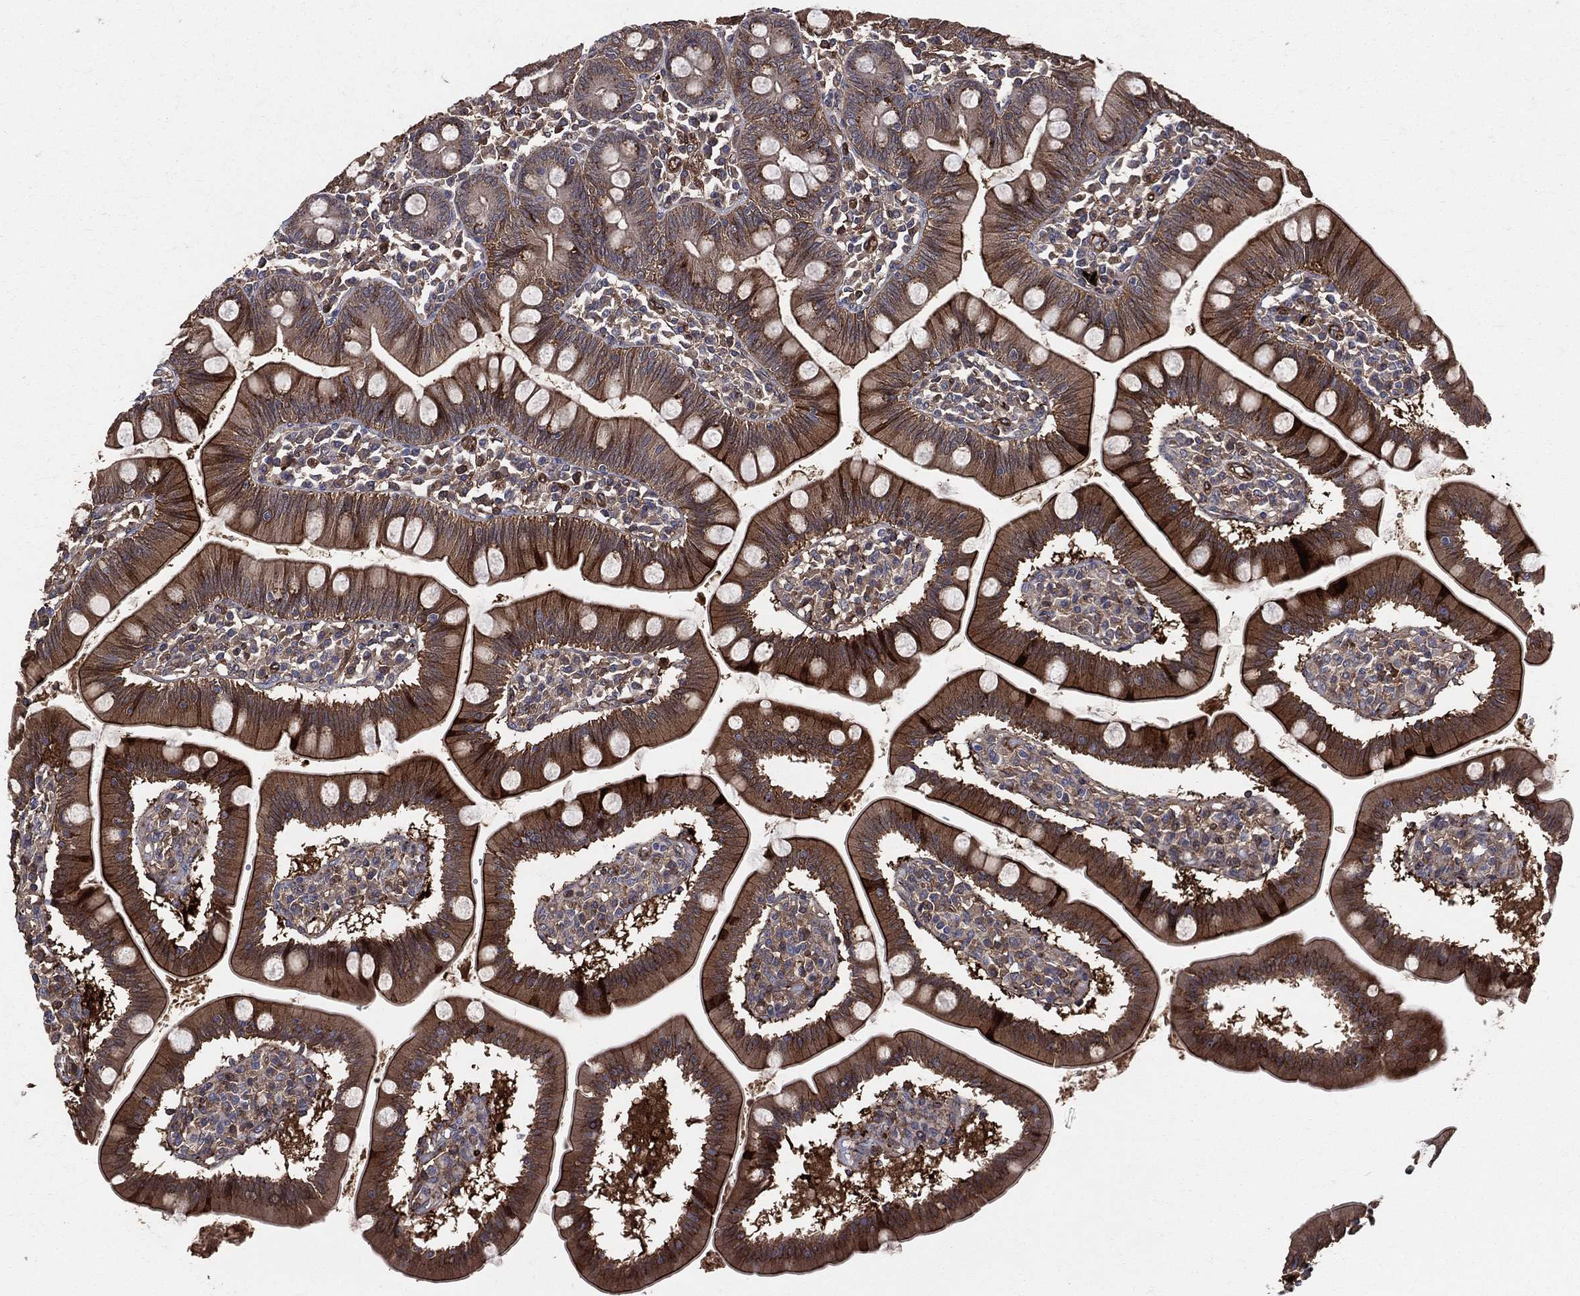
{"staining": {"intensity": "strong", "quantity": ">75%", "location": "cytoplasmic/membranous"}, "tissue": "small intestine", "cell_type": "Glandular cells", "image_type": "normal", "snomed": [{"axis": "morphology", "description": "Normal tissue, NOS"}, {"axis": "topography", "description": "Small intestine"}], "caption": "Protein staining displays strong cytoplasmic/membranous staining in about >75% of glandular cells in unremarkable small intestine.", "gene": "ENTPD1", "patient": {"sex": "male", "age": 88}}